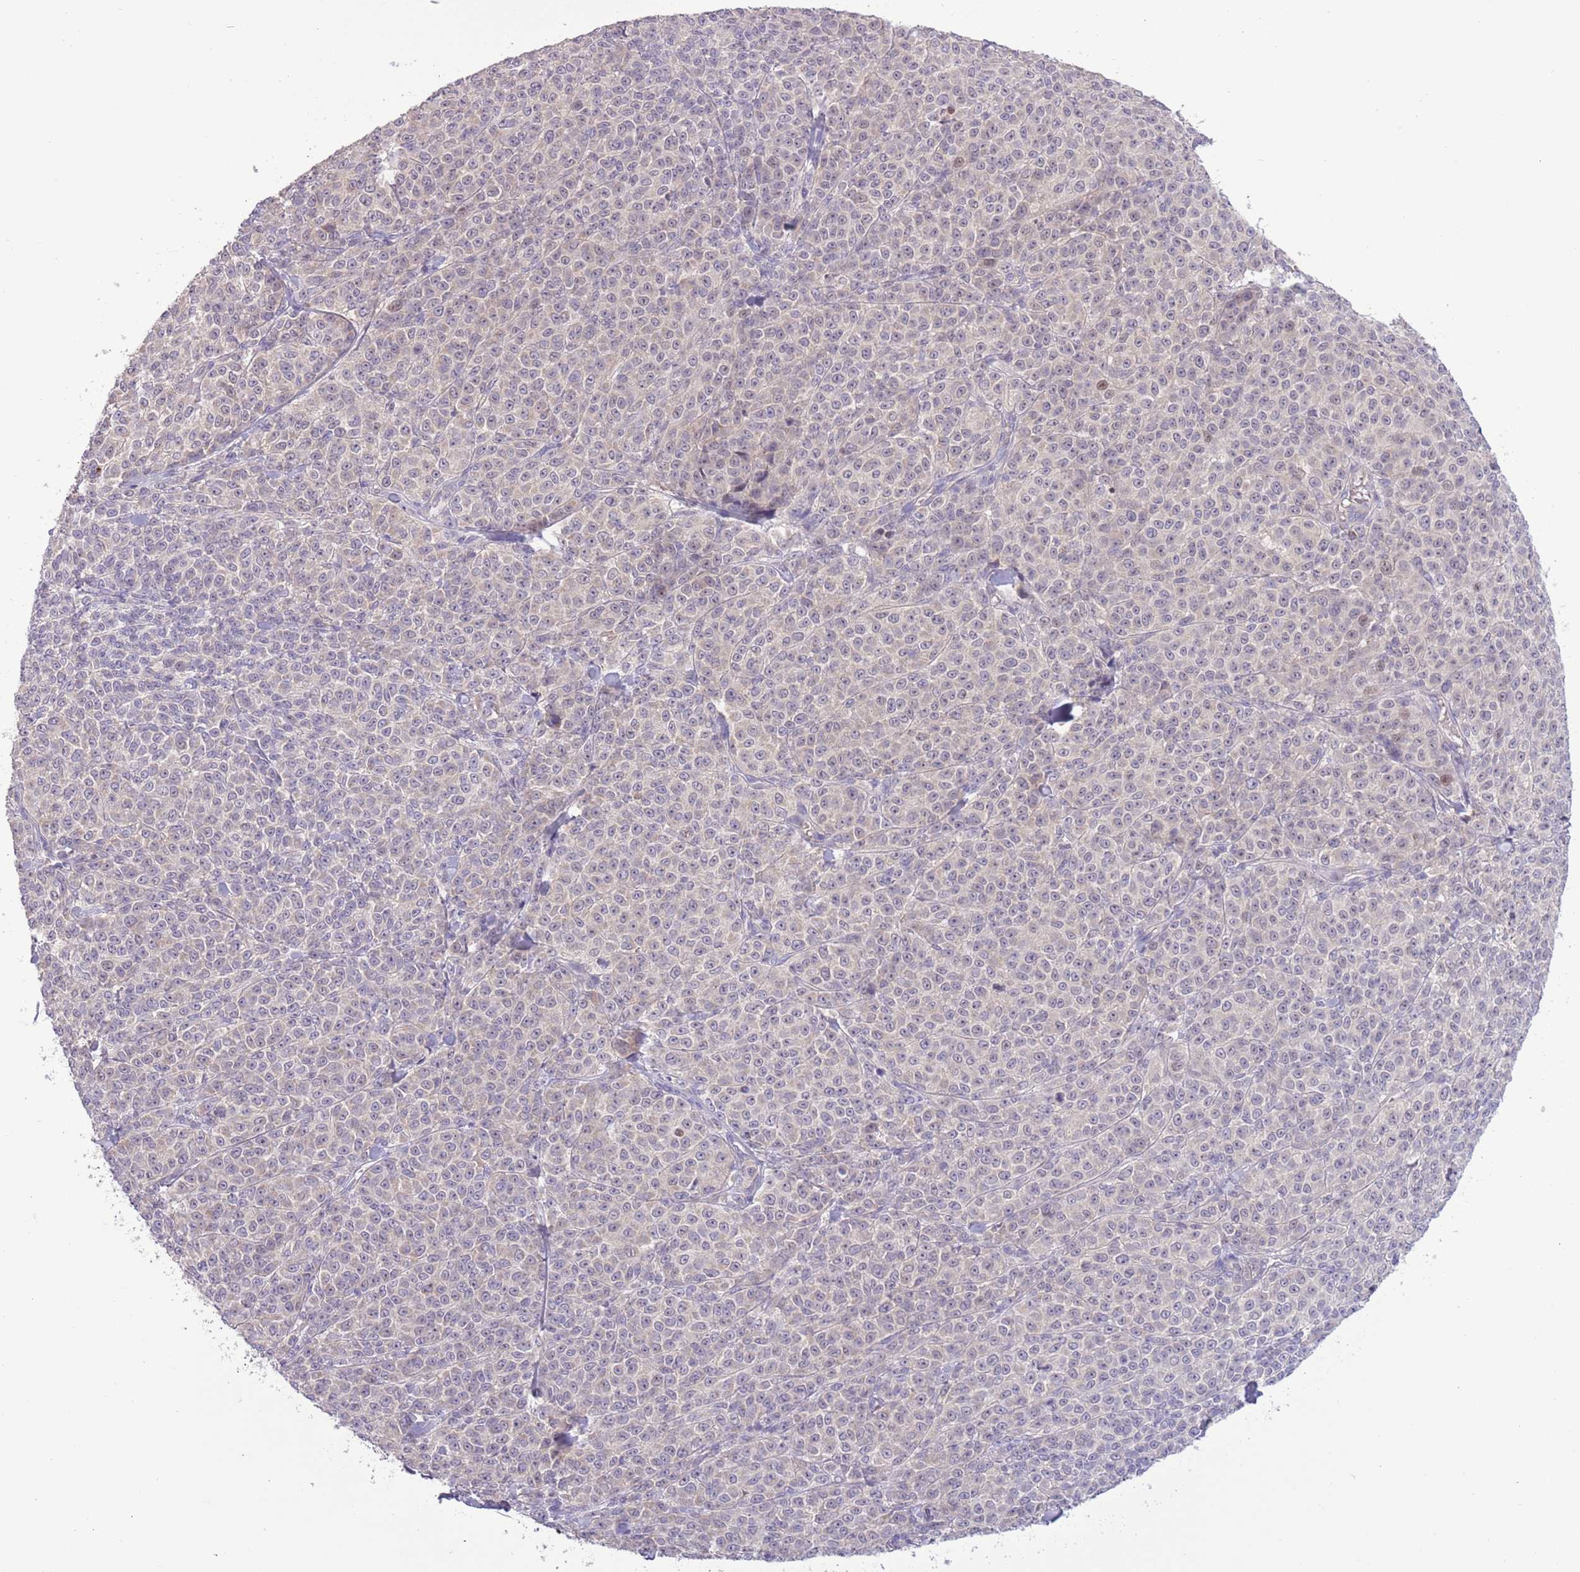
{"staining": {"intensity": "negative", "quantity": "none", "location": "none"}, "tissue": "melanoma", "cell_type": "Tumor cells", "image_type": "cancer", "snomed": [{"axis": "morphology", "description": "Normal tissue, NOS"}, {"axis": "morphology", "description": "Malignant melanoma, NOS"}, {"axis": "topography", "description": "Skin"}], "caption": "High power microscopy histopathology image of an immunohistochemistry image of malignant melanoma, revealing no significant expression in tumor cells.", "gene": "SHROOM3", "patient": {"sex": "female", "age": 34}}